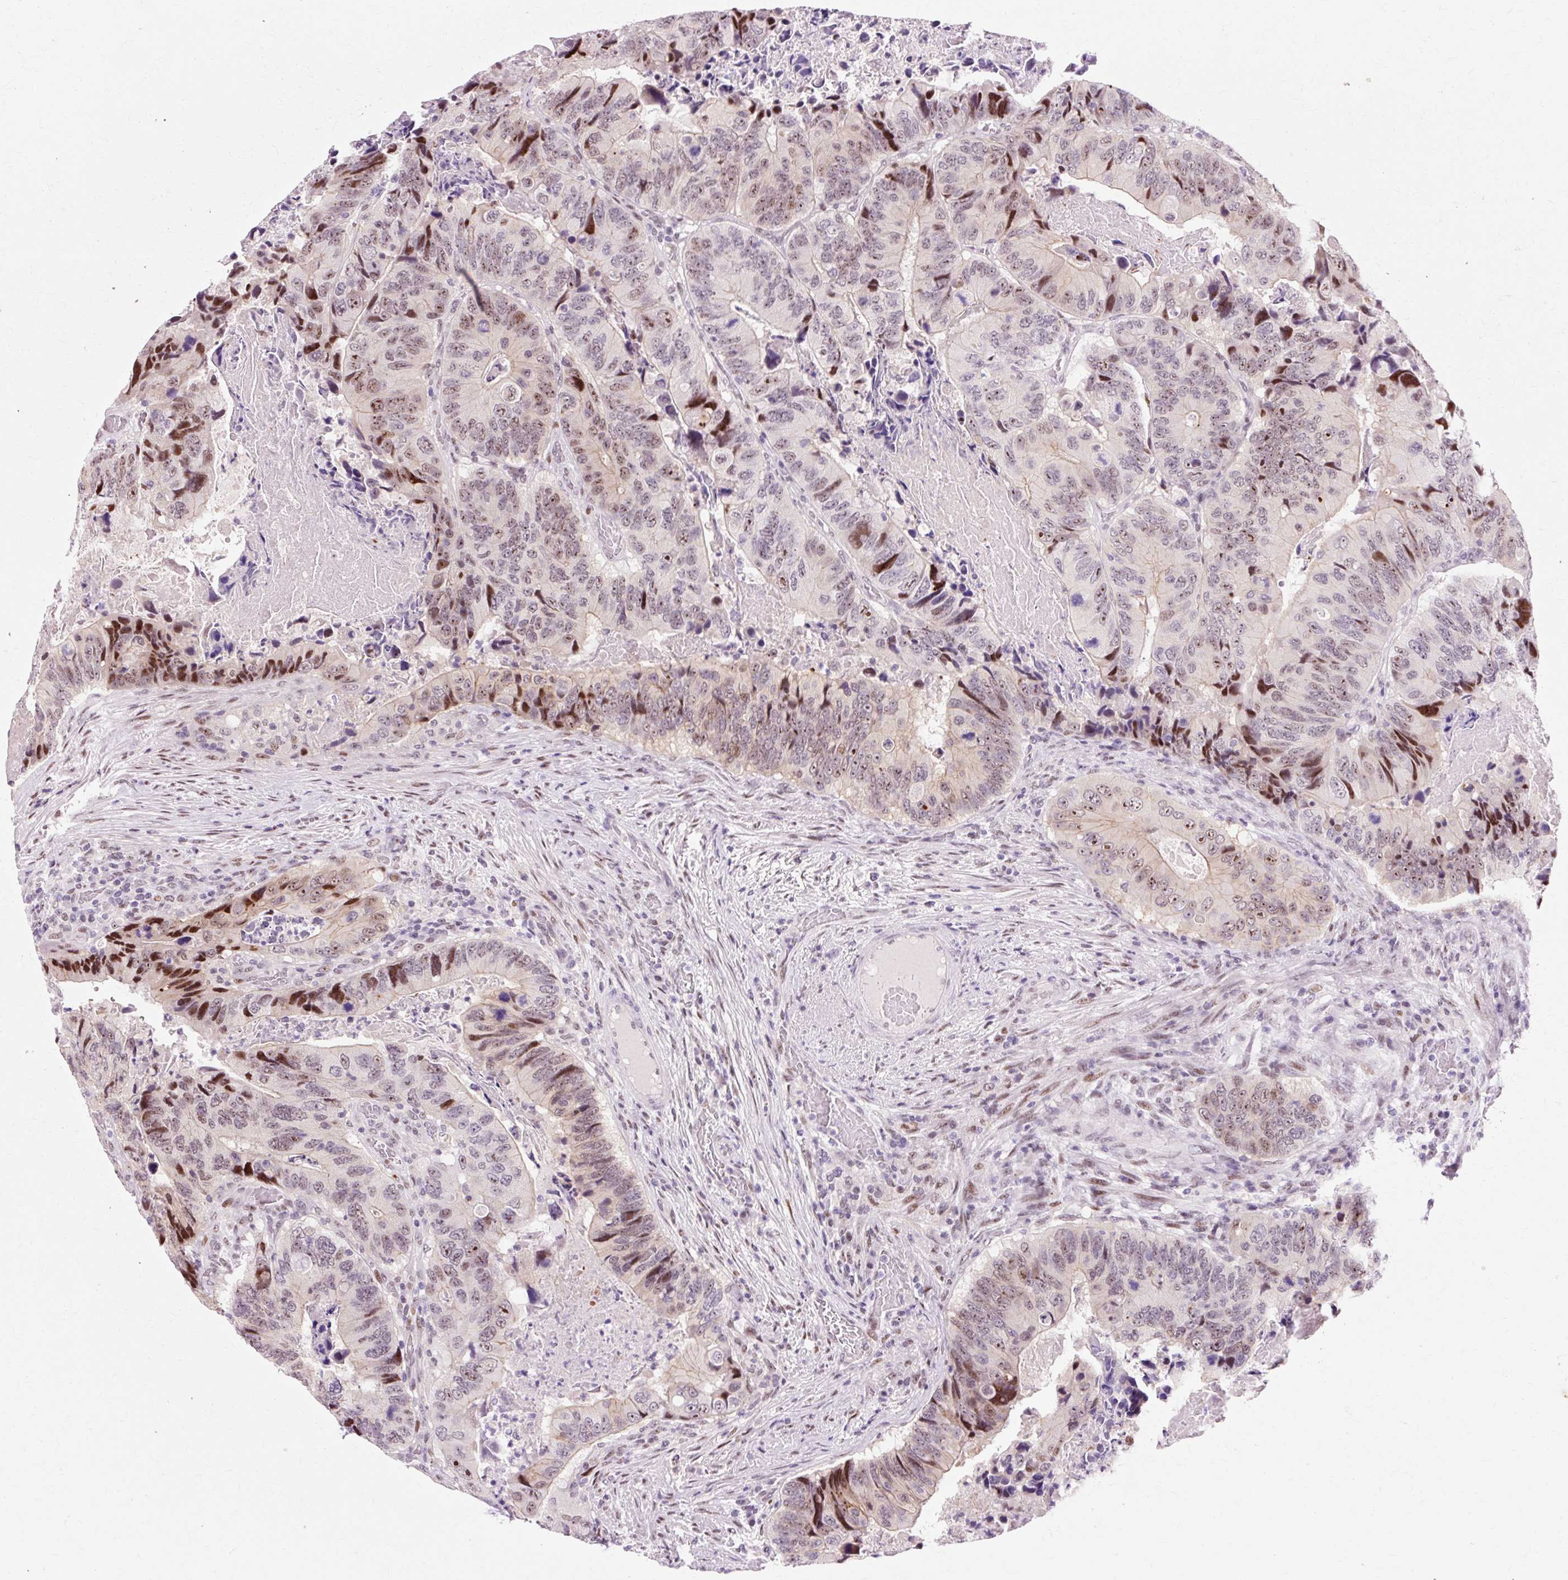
{"staining": {"intensity": "strong", "quantity": "25%-75%", "location": "nuclear"}, "tissue": "colorectal cancer", "cell_type": "Tumor cells", "image_type": "cancer", "snomed": [{"axis": "morphology", "description": "Adenocarcinoma, NOS"}, {"axis": "topography", "description": "Colon"}], "caption": "Immunohistochemistry (IHC) of human colorectal adenocarcinoma shows high levels of strong nuclear positivity in approximately 25%-75% of tumor cells.", "gene": "MACROD2", "patient": {"sex": "male", "age": 84}}